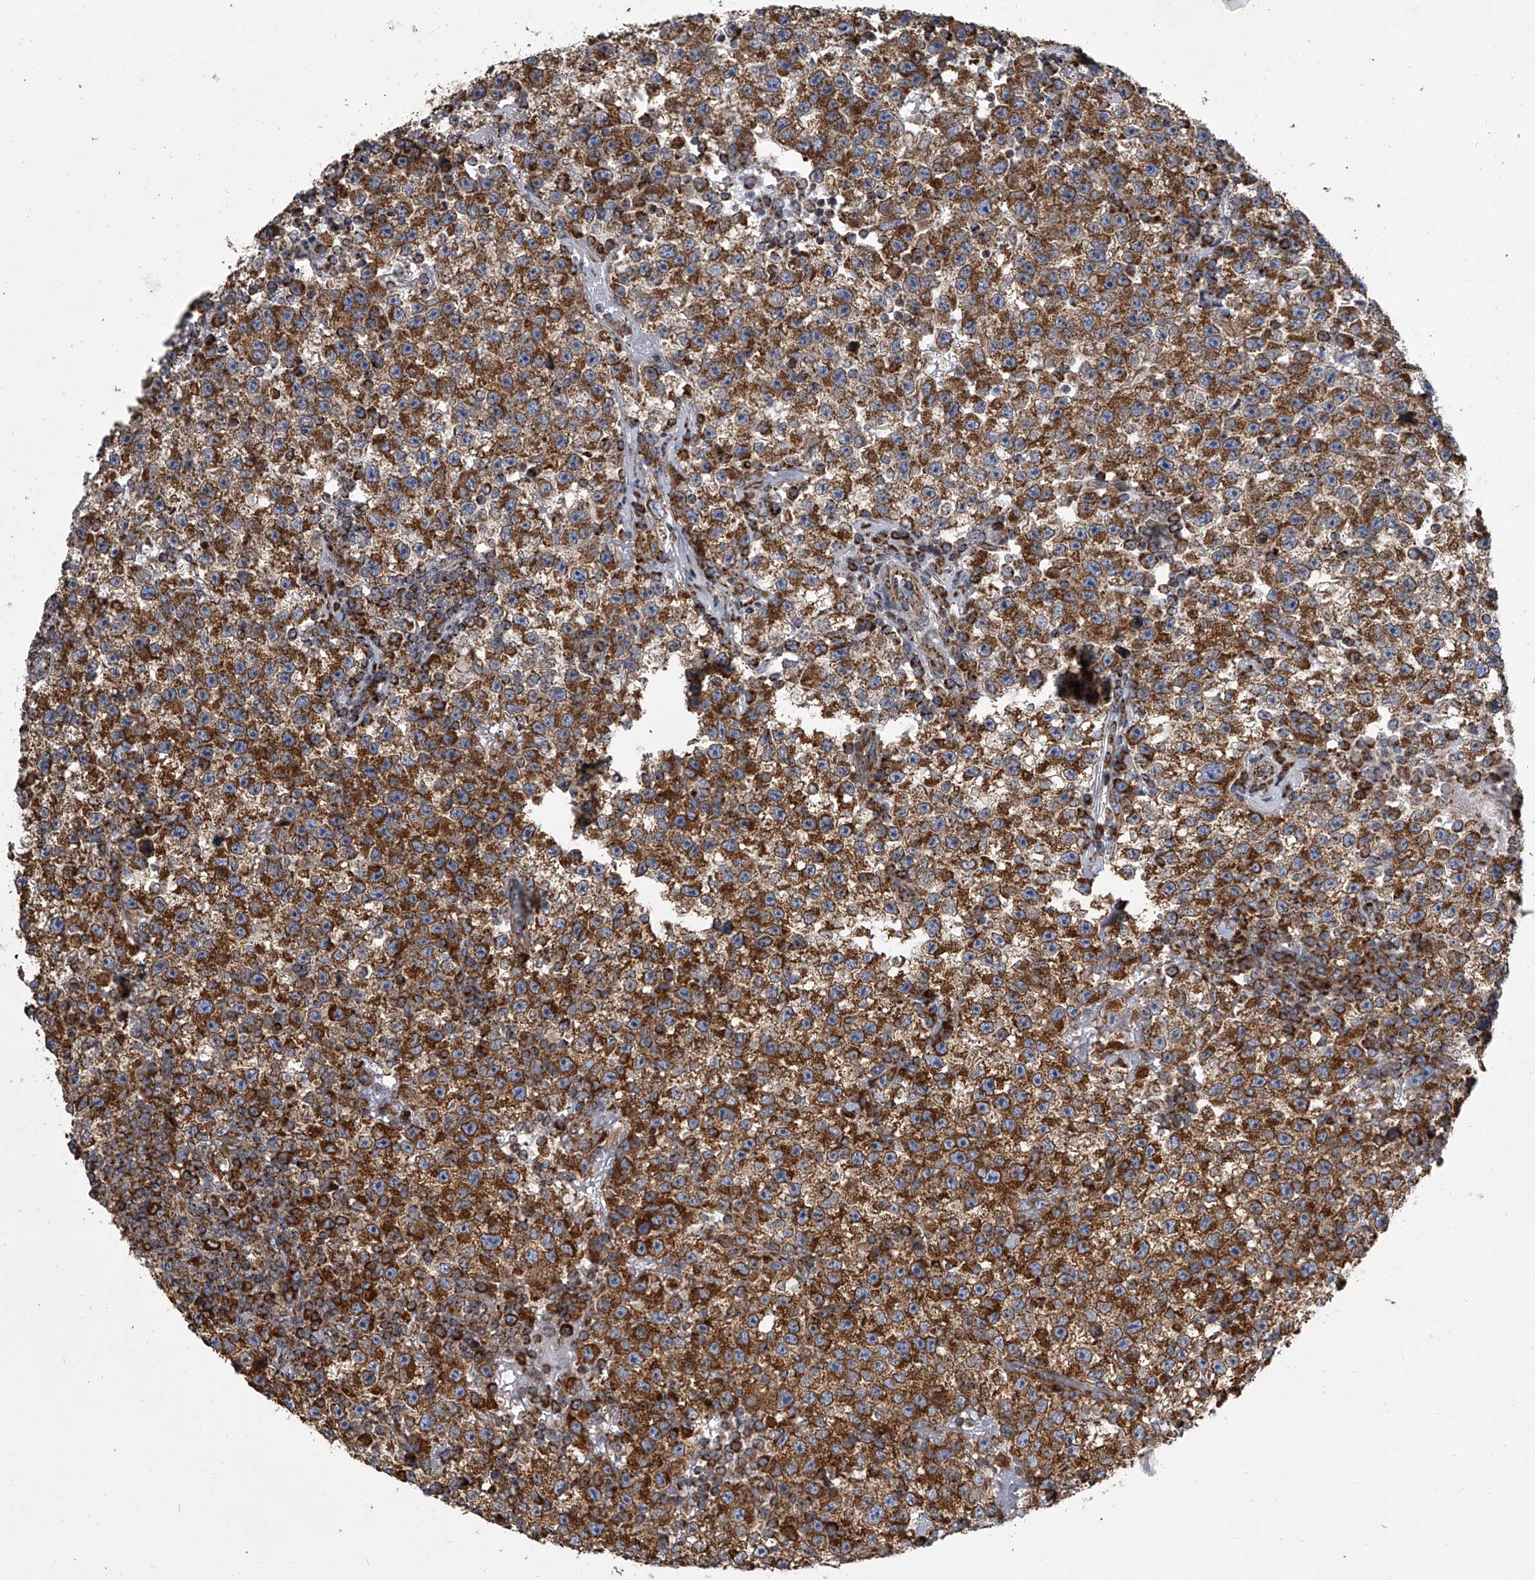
{"staining": {"intensity": "strong", "quantity": ">75%", "location": "cytoplasmic/membranous"}, "tissue": "testis cancer", "cell_type": "Tumor cells", "image_type": "cancer", "snomed": [{"axis": "morphology", "description": "Seminoma, NOS"}, {"axis": "topography", "description": "Testis"}], "caption": "This image shows testis seminoma stained with immunohistochemistry (IHC) to label a protein in brown. The cytoplasmic/membranous of tumor cells show strong positivity for the protein. Nuclei are counter-stained blue.", "gene": "ZC3H15", "patient": {"sex": "male", "age": 22}}